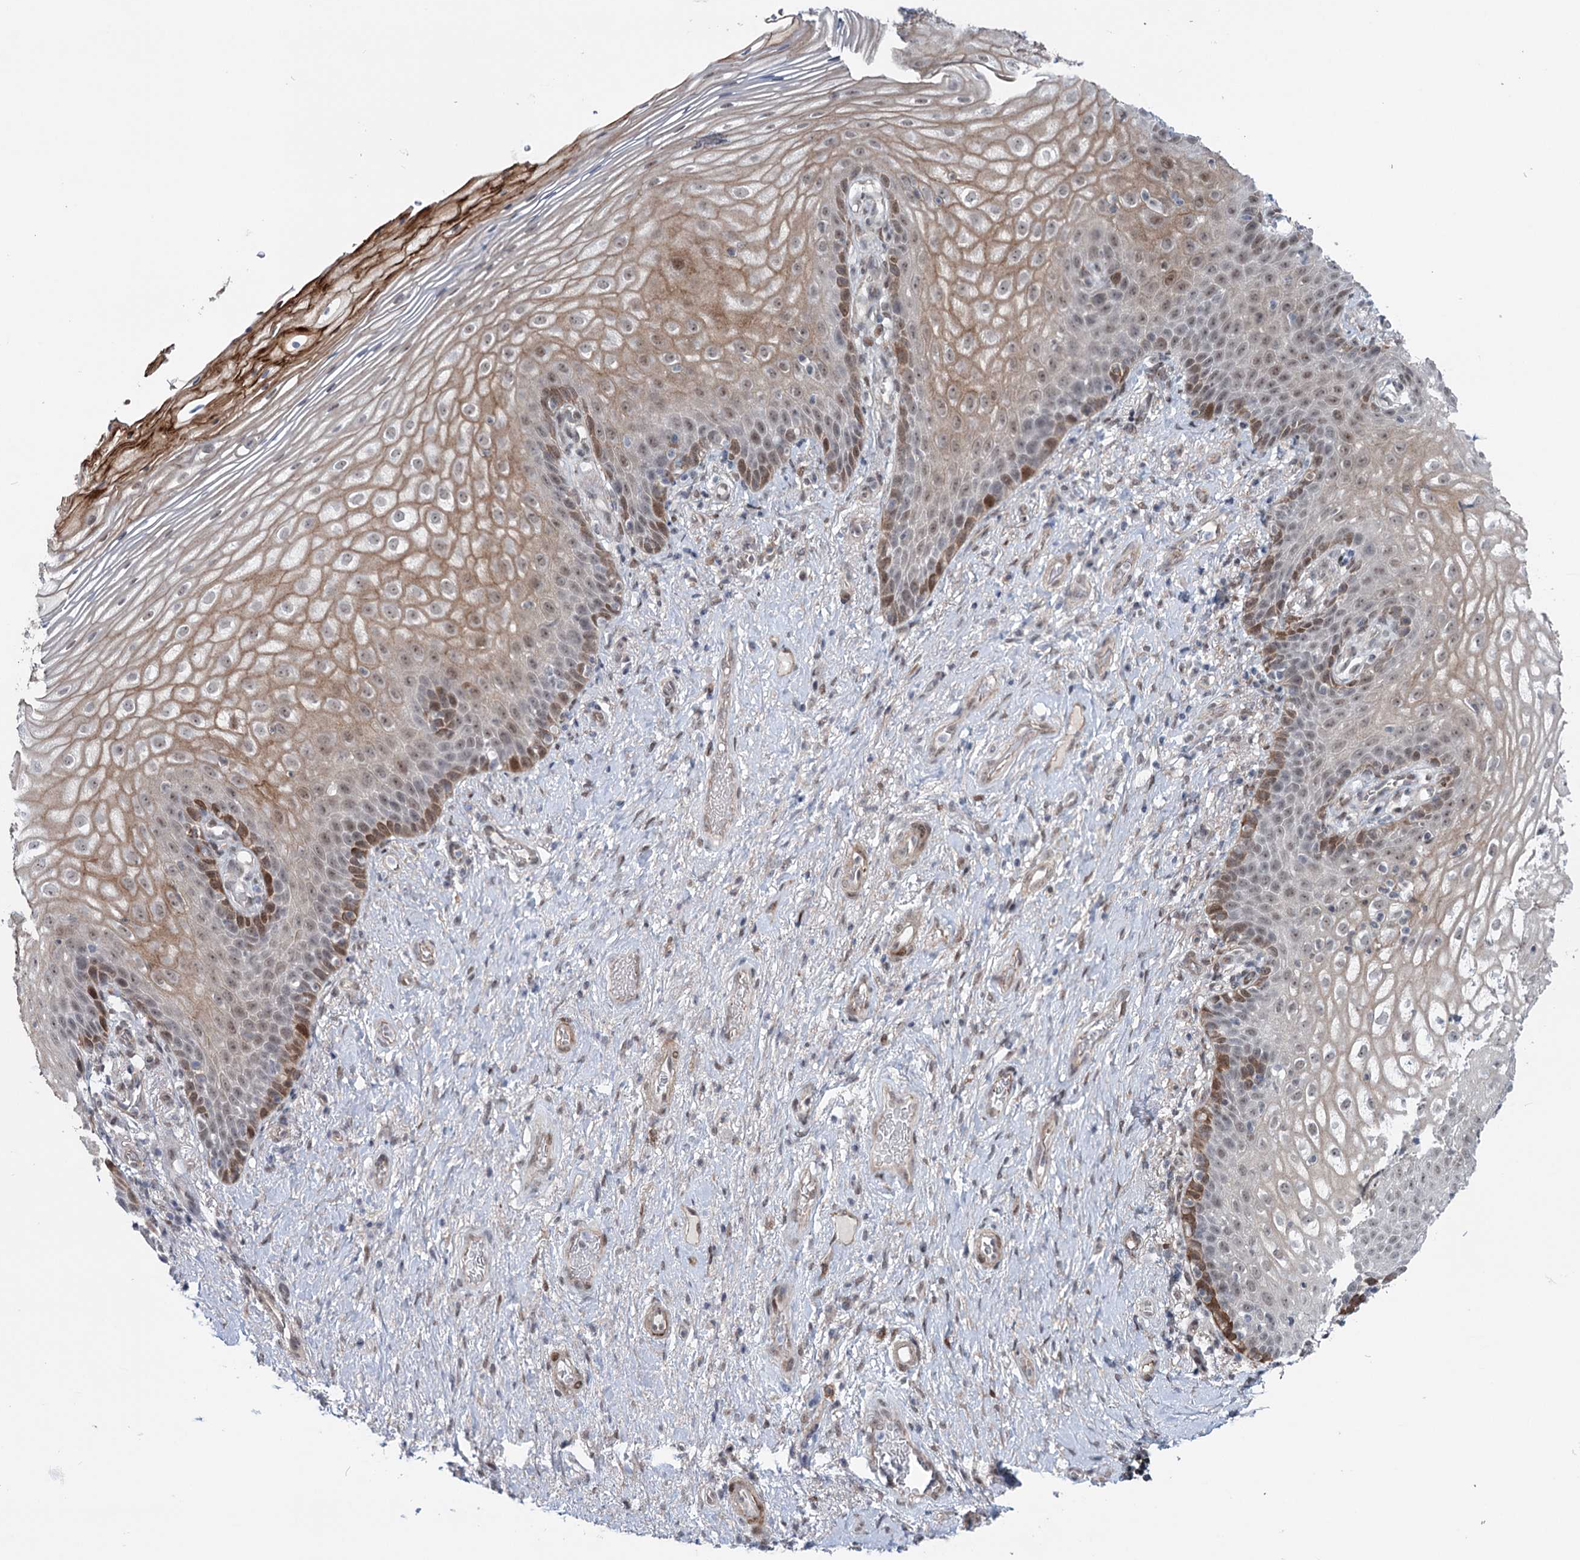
{"staining": {"intensity": "moderate", "quantity": "25%-75%", "location": "cytoplasmic/membranous"}, "tissue": "vagina", "cell_type": "Squamous epithelial cells", "image_type": "normal", "snomed": [{"axis": "morphology", "description": "Normal tissue, NOS"}, {"axis": "topography", "description": "Vagina"}], "caption": "Moderate cytoplasmic/membranous positivity for a protein is seen in about 25%-75% of squamous epithelial cells of benign vagina using immunohistochemistry.", "gene": "FAM53A", "patient": {"sex": "female", "age": 60}}